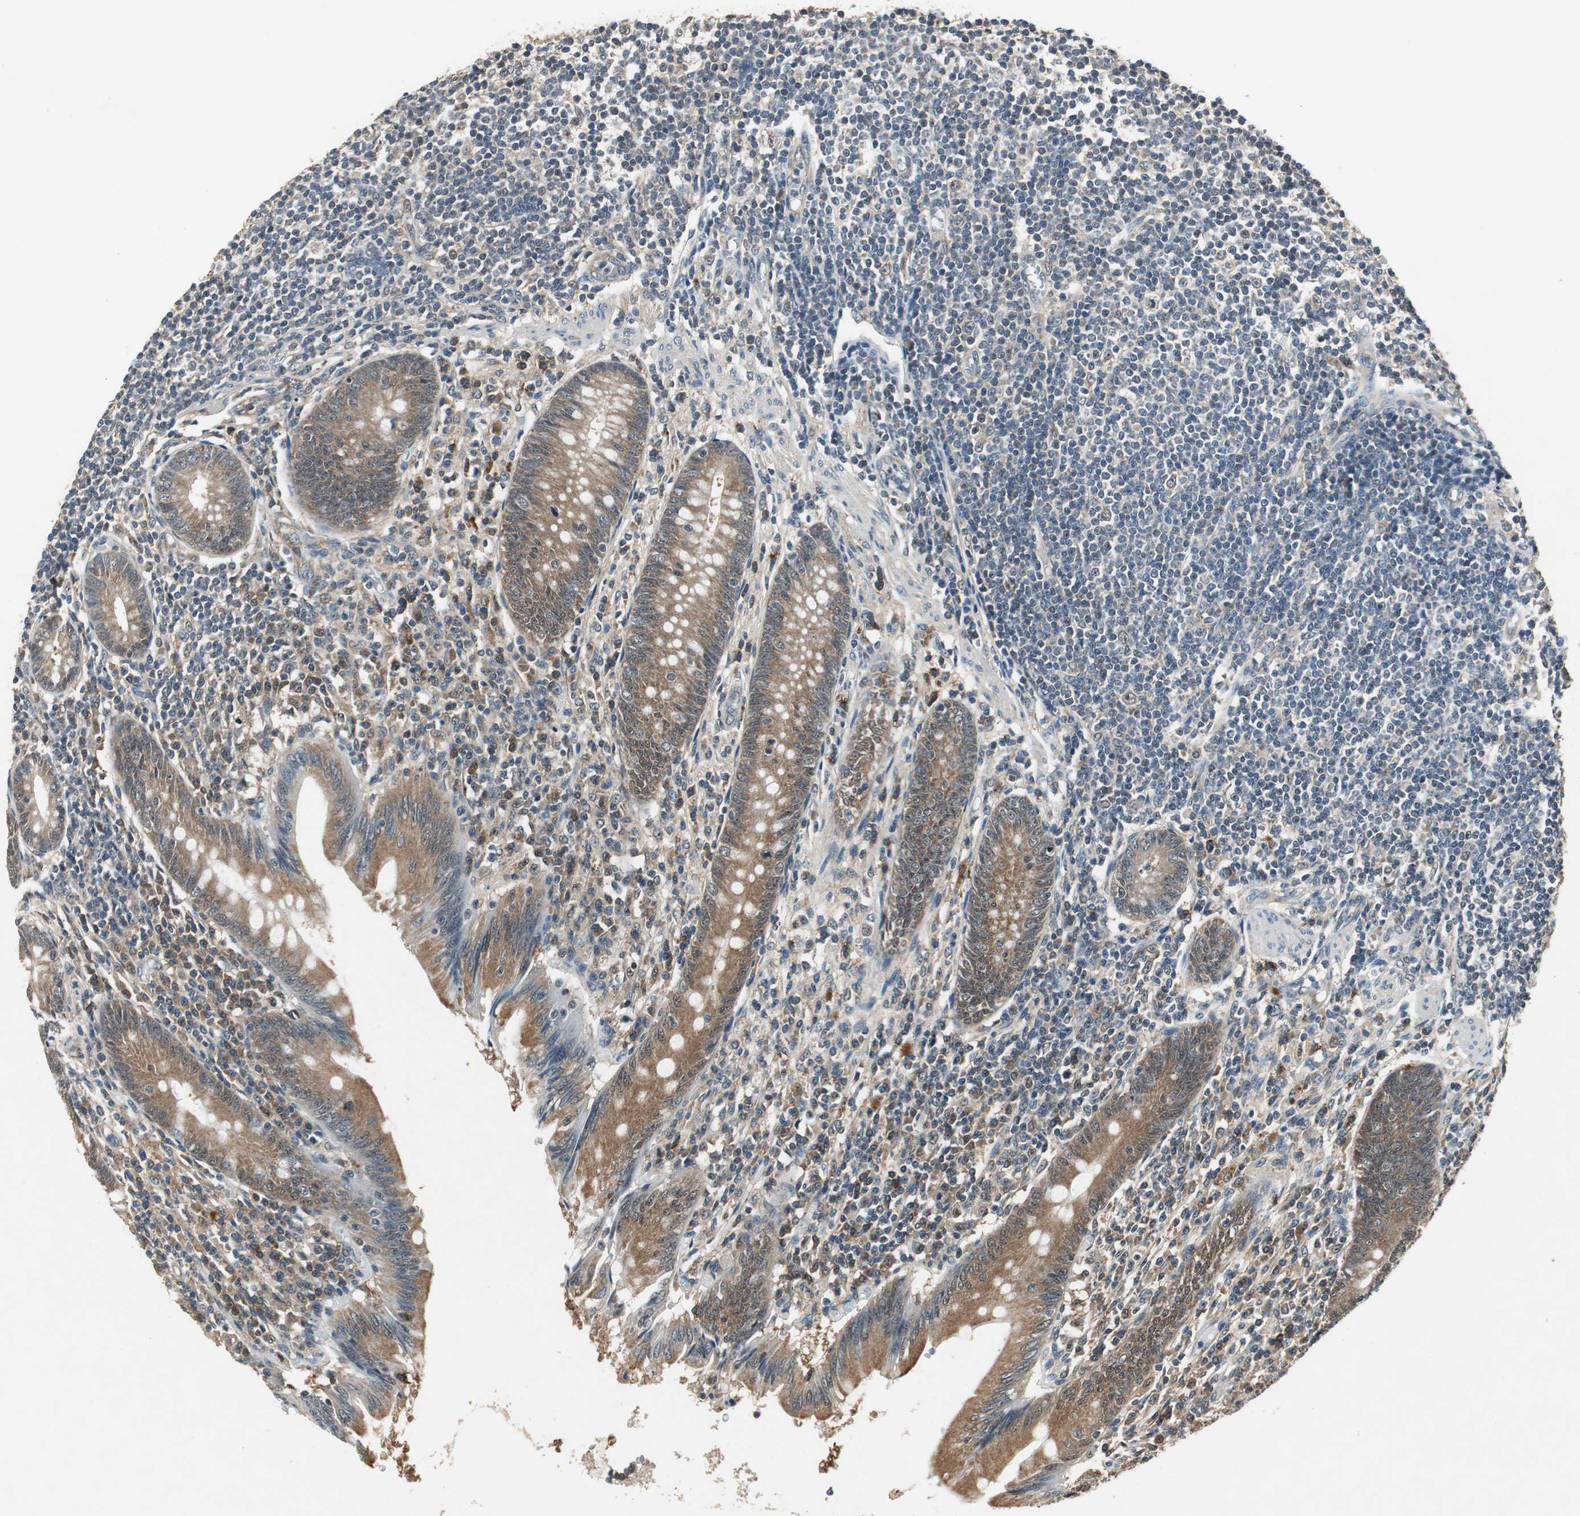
{"staining": {"intensity": "moderate", "quantity": ">75%", "location": "cytoplasmic/membranous"}, "tissue": "appendix", "cell_type": "Glandular cells", "image_type": "normal", "snomed": [{"axis": "morphology", "description": "Normal tissue, NOS"}, {"axis": "morphology", "description": "Inflammation, NOS"}, {"axis": "topography", "description": "Appendix"}], "caption": "The micrograph exhibits immunohistochemical staining of benign appendix. There is moderate cytoplasmic/membranous staining is appreciated in approximately >75% of glandular cells.", "gene": "PSMB4", "patient": {"sex": "male", "age": 46}}